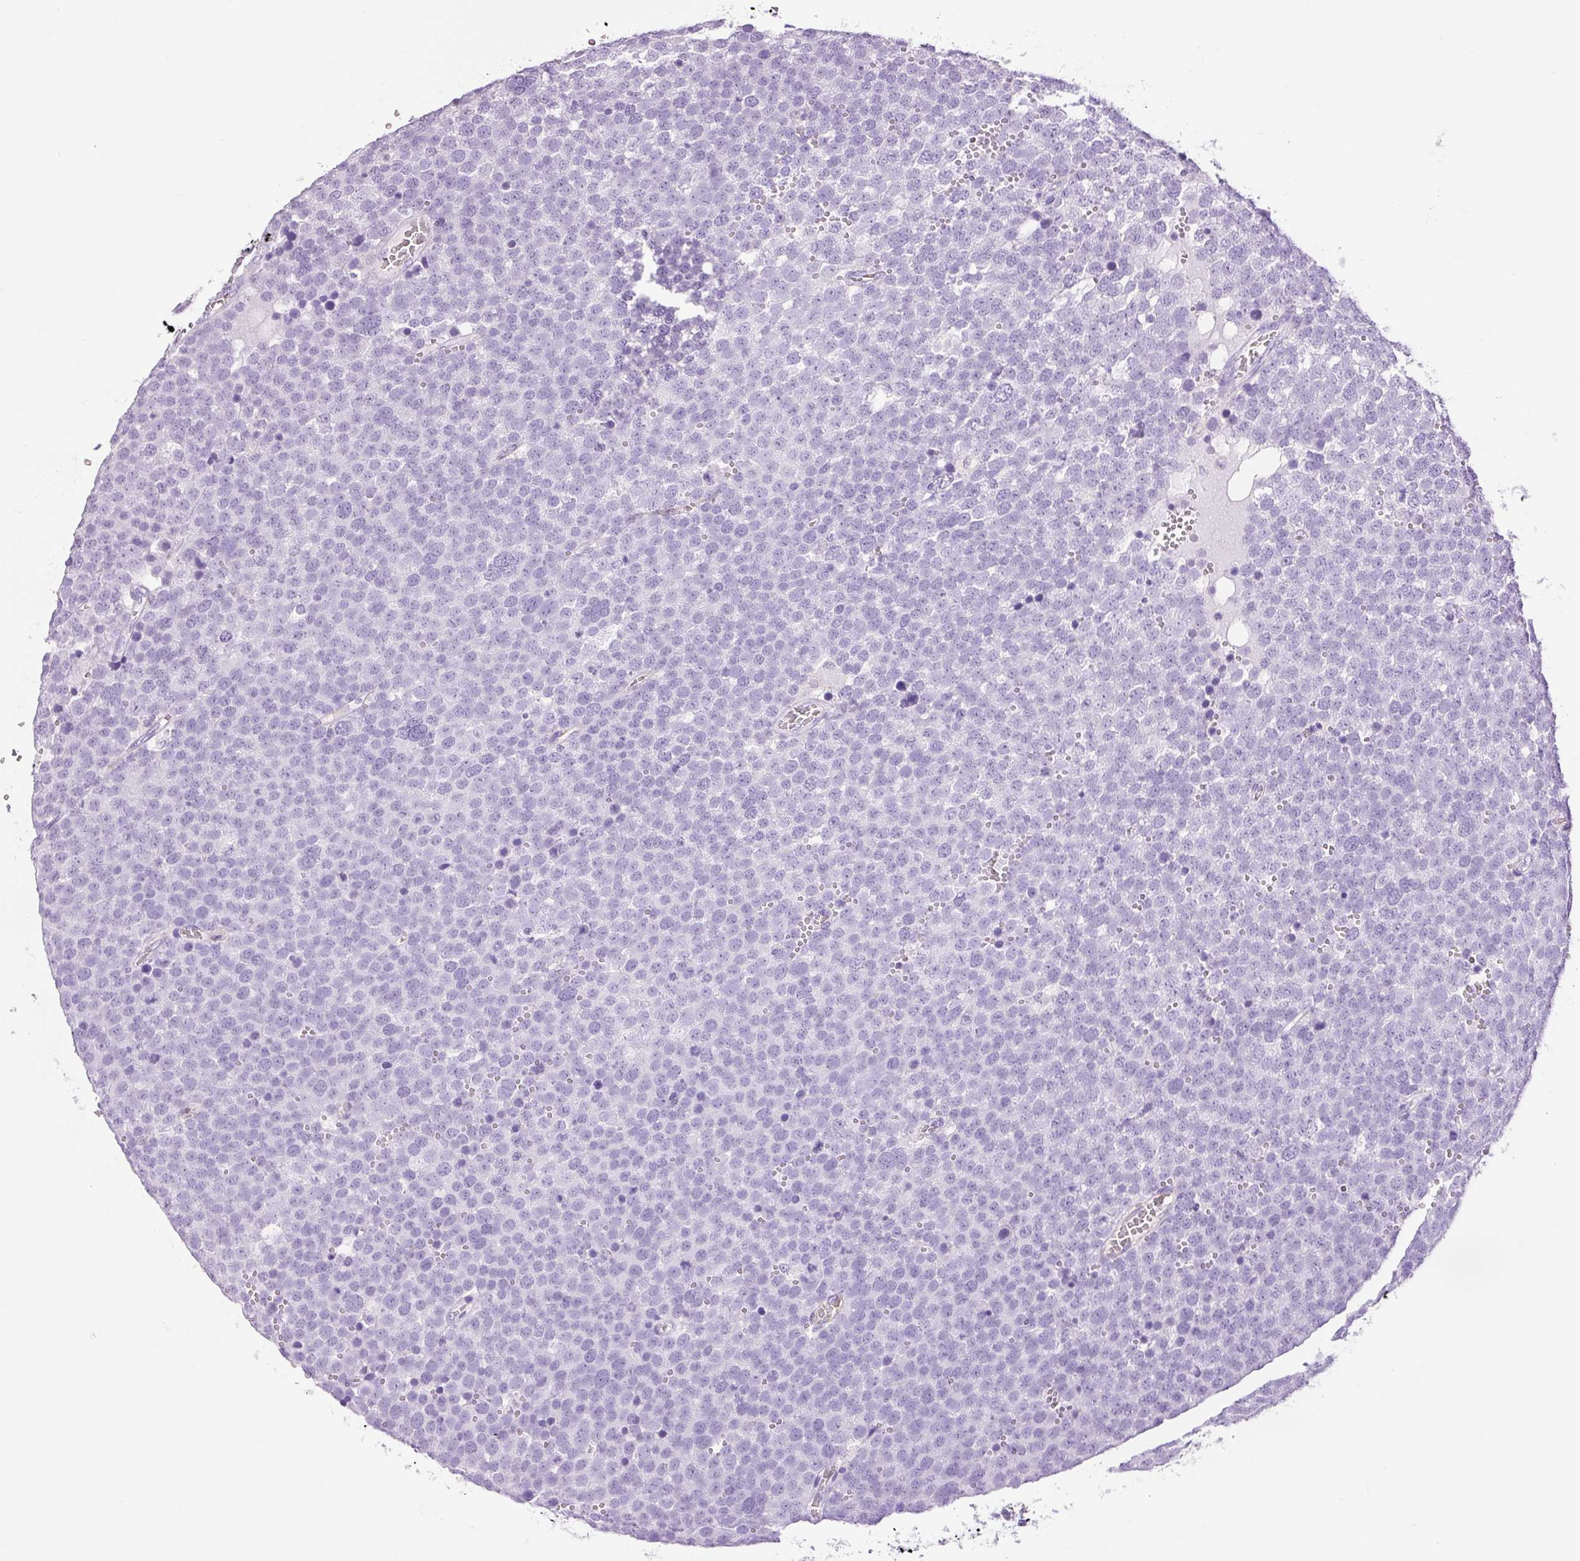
{"staining": {"intensity": "negative", "quantity": "none", "location": "none"}, "tissue": "testis cancer", "cell_type": "Tumor cells", "image_type": "cancer", "snomed": [{"axis": "morphology", "description": "Seminoma, NOS"}, {"axis": "topography", "description": "Testis"}], "caption": "Tumor cells are negative for brown protein staining in testis cancer.", "gene": "ADSS1", "patient": {"sex": "male", "age": 71}}